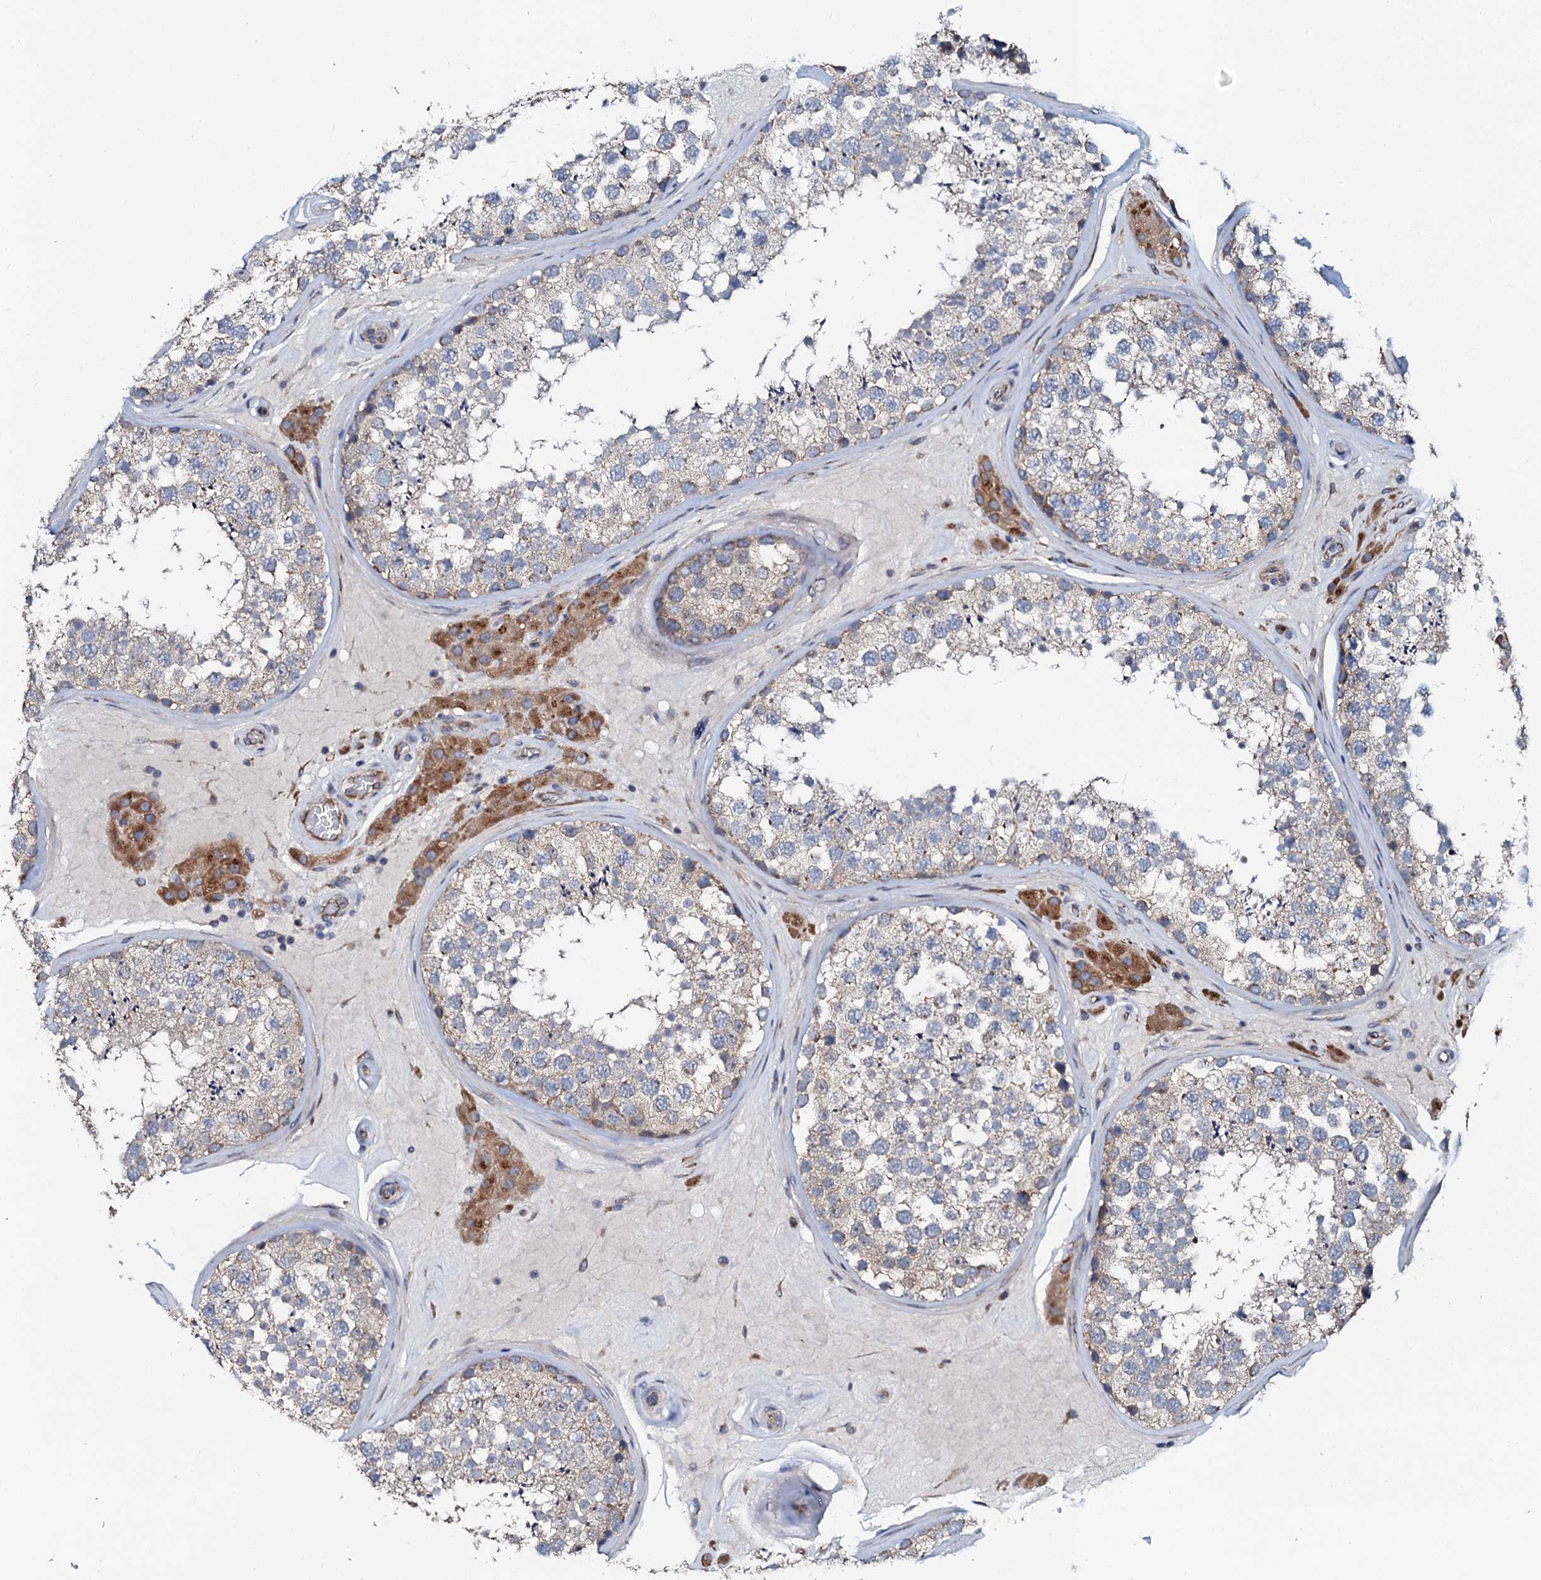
{"staining": {"intensity": "weak", "quantity": "<25%", "location": "cytoplasmic/membranous"}, "tissue": "testis", "cell_type": "Cells in seminiferous ducts", "image_type": "normal", "snomed": [{"axis": "morphology", "description": "Normal tissue, NOS"}, {"axis": "topography", "description": "Testis"}], "caption": "Immunohistochemical staining of unremarkable testis reveals no significant expression in cells in seminiferous ducts.", "gene": "GLCE", "patient": {"sex": "male", "age": 46}}